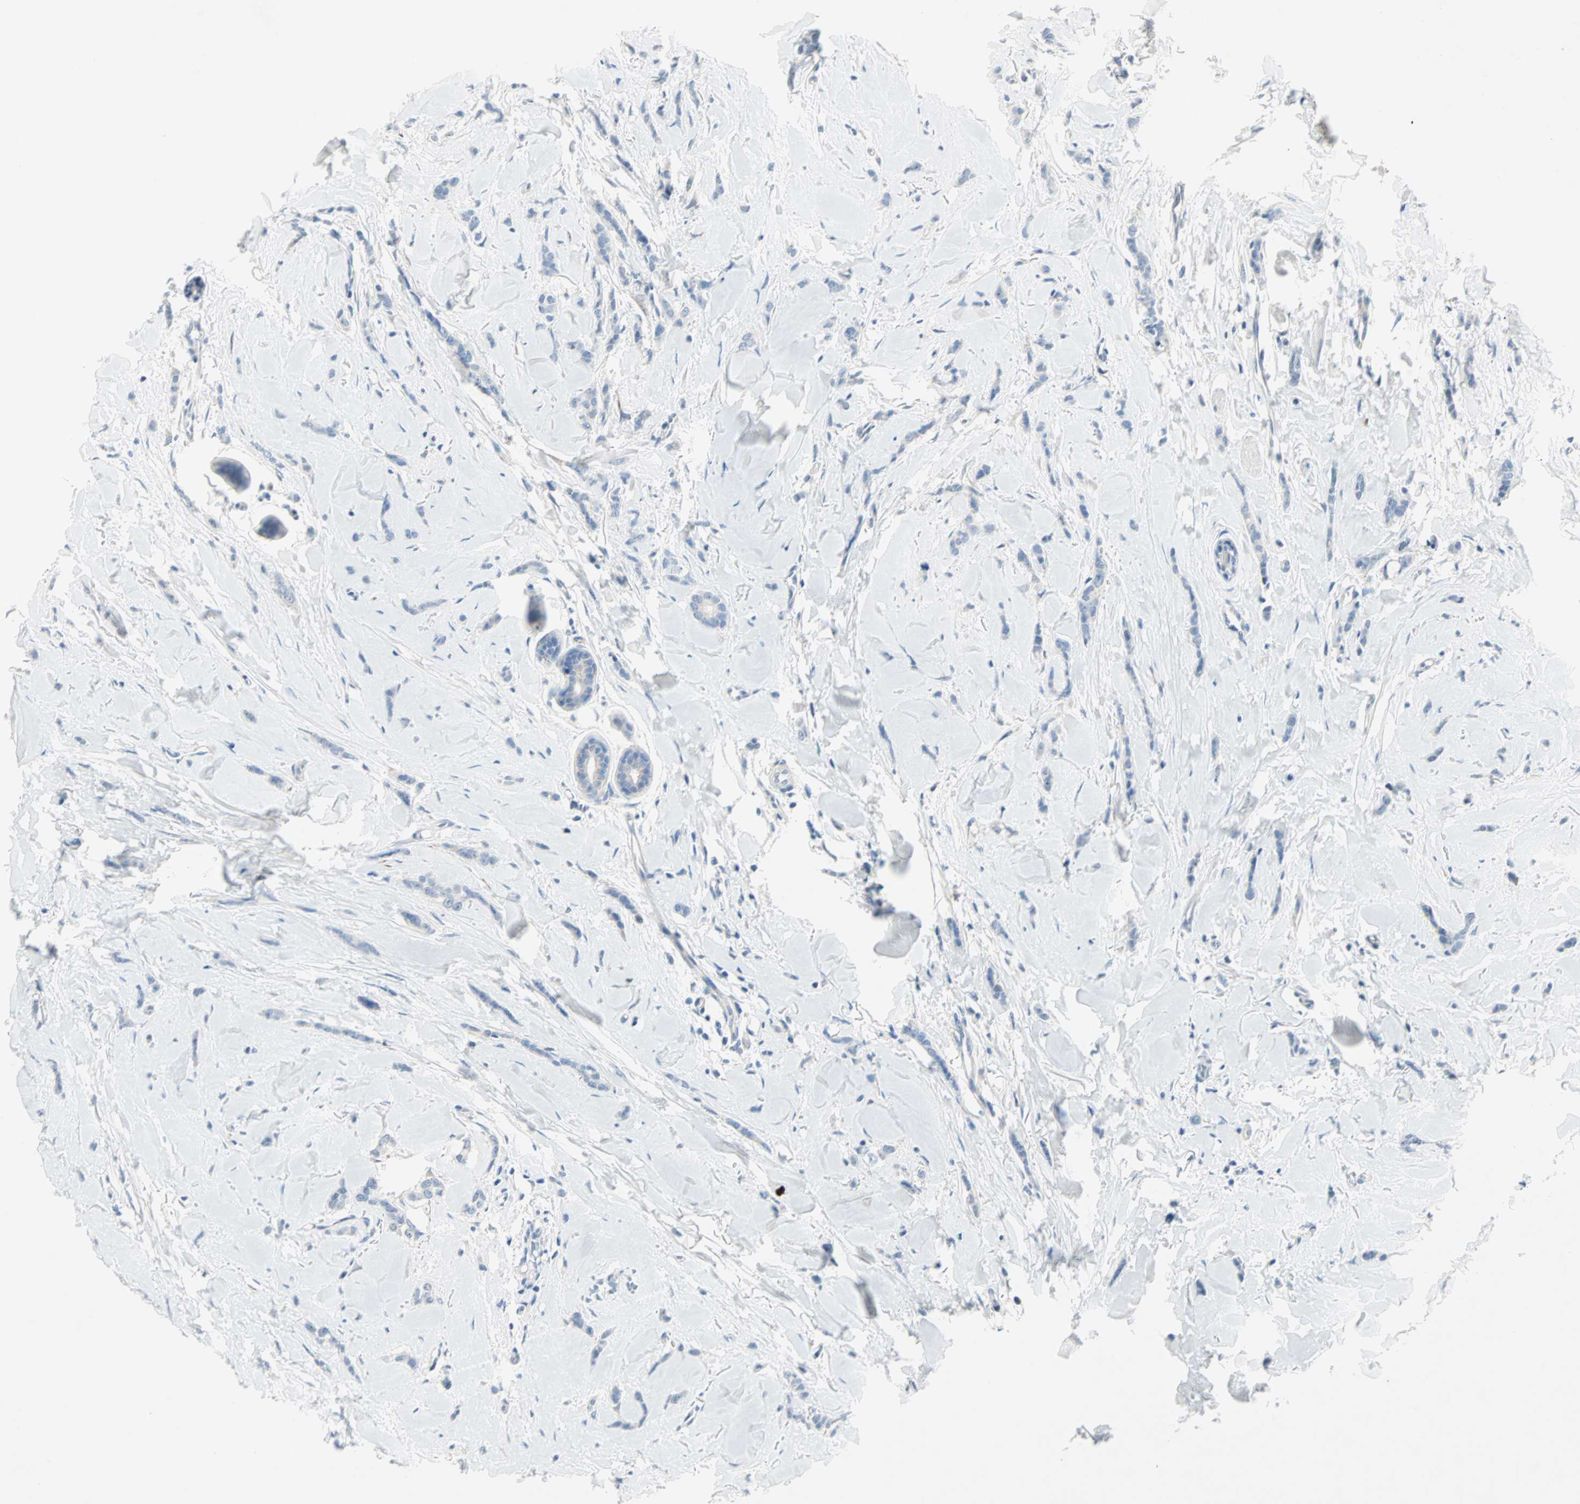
{"staining": {"intensity": "negative", "quantity": "none", "location": "none"}, "tissue": "breast cancer", "cell_type": "Tumor cells", "image_type": "cancer", "snomed": [{"axis": "morphology", "description": "Lobular carcinoma"}, {"axis": "topography", "description": "Skin"}, {"axis": "topography", "description": "Breast"}], "caption": "This photomicrograph is of breast cancer (lobular carcinoma) stained with IHC to label a protein in brown with the nuclei are counter-stained blue. There is no expression in tumor cells.", "gene": "NEFH", "patient": {"sex": "female", "age": 46}}